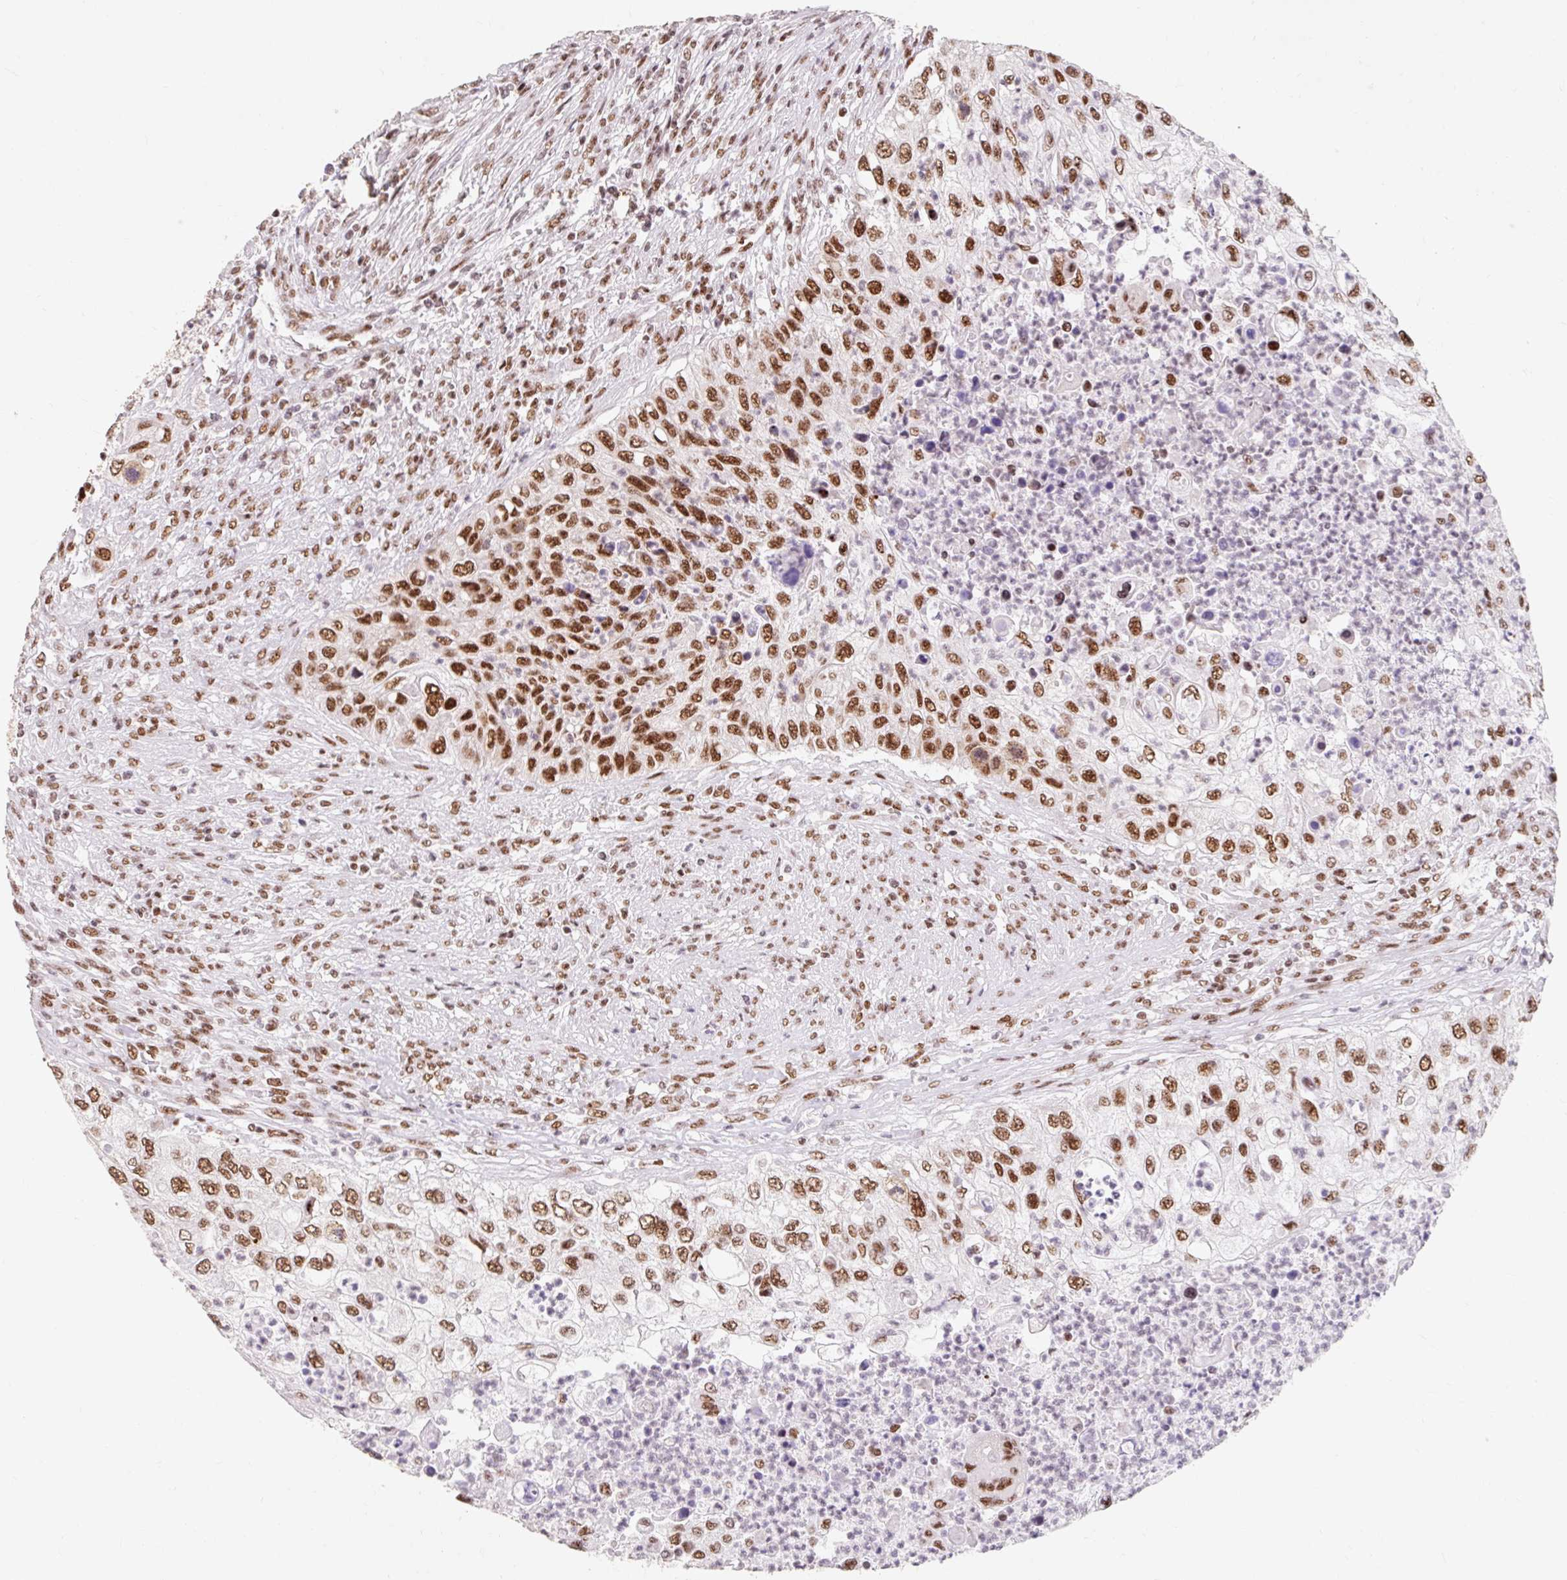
{"staining": {"intensity": "strong", "quantity": ">75%", "location": "nuclear"}, "tissue": "urothelial cancer", "cell_type": "Tumor cells", "image_type": "cancer", "snomed": [{"axis": "morphology", "description": "Urothelial carcinoma, High grade"}, {"axis": "topography", "description": "Urinary bladder"}], "caption": "Brown immunohistochemical staining in human urothelial carcinoma (high-grade) demonstrates strong nuclear expression in about >75% of tumor cells.", "gene": "SRSF10", "patient": {"sex": "female", "age": 60}}